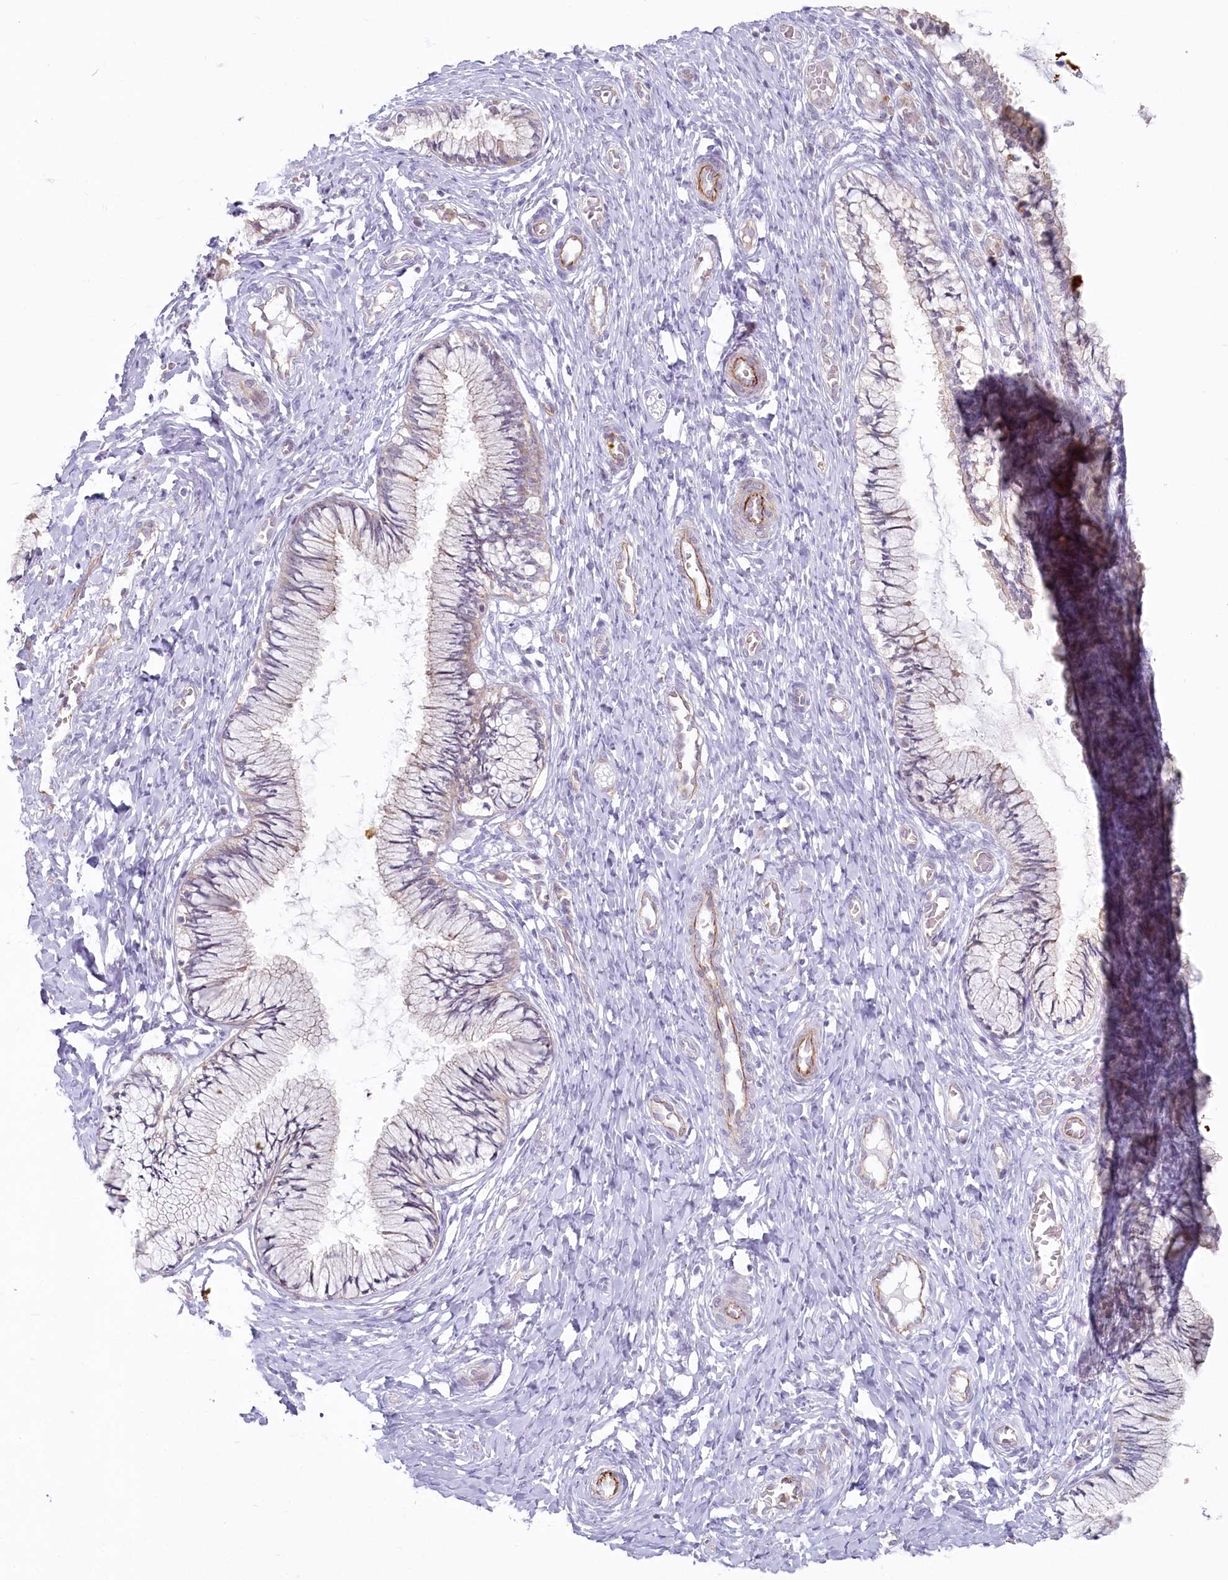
{"staining": {"intensity": "weak", "quantity": "<25%", "location": "cytoplasmic/membranous"}, "tissue": "cervix", "cell_type": "Glandular cells", "image_type": "normal", "snomed": [{"axis": "morphology", "description": "Normal tissue, NOS"}, {"axis": "topography", "description": "Cervix"}], "caption": "Histopathology image shows no protein expression in glandular cells of normal cervix.", "gene": "ABHD8", "patient": {"sex": "female", "age": 27}}